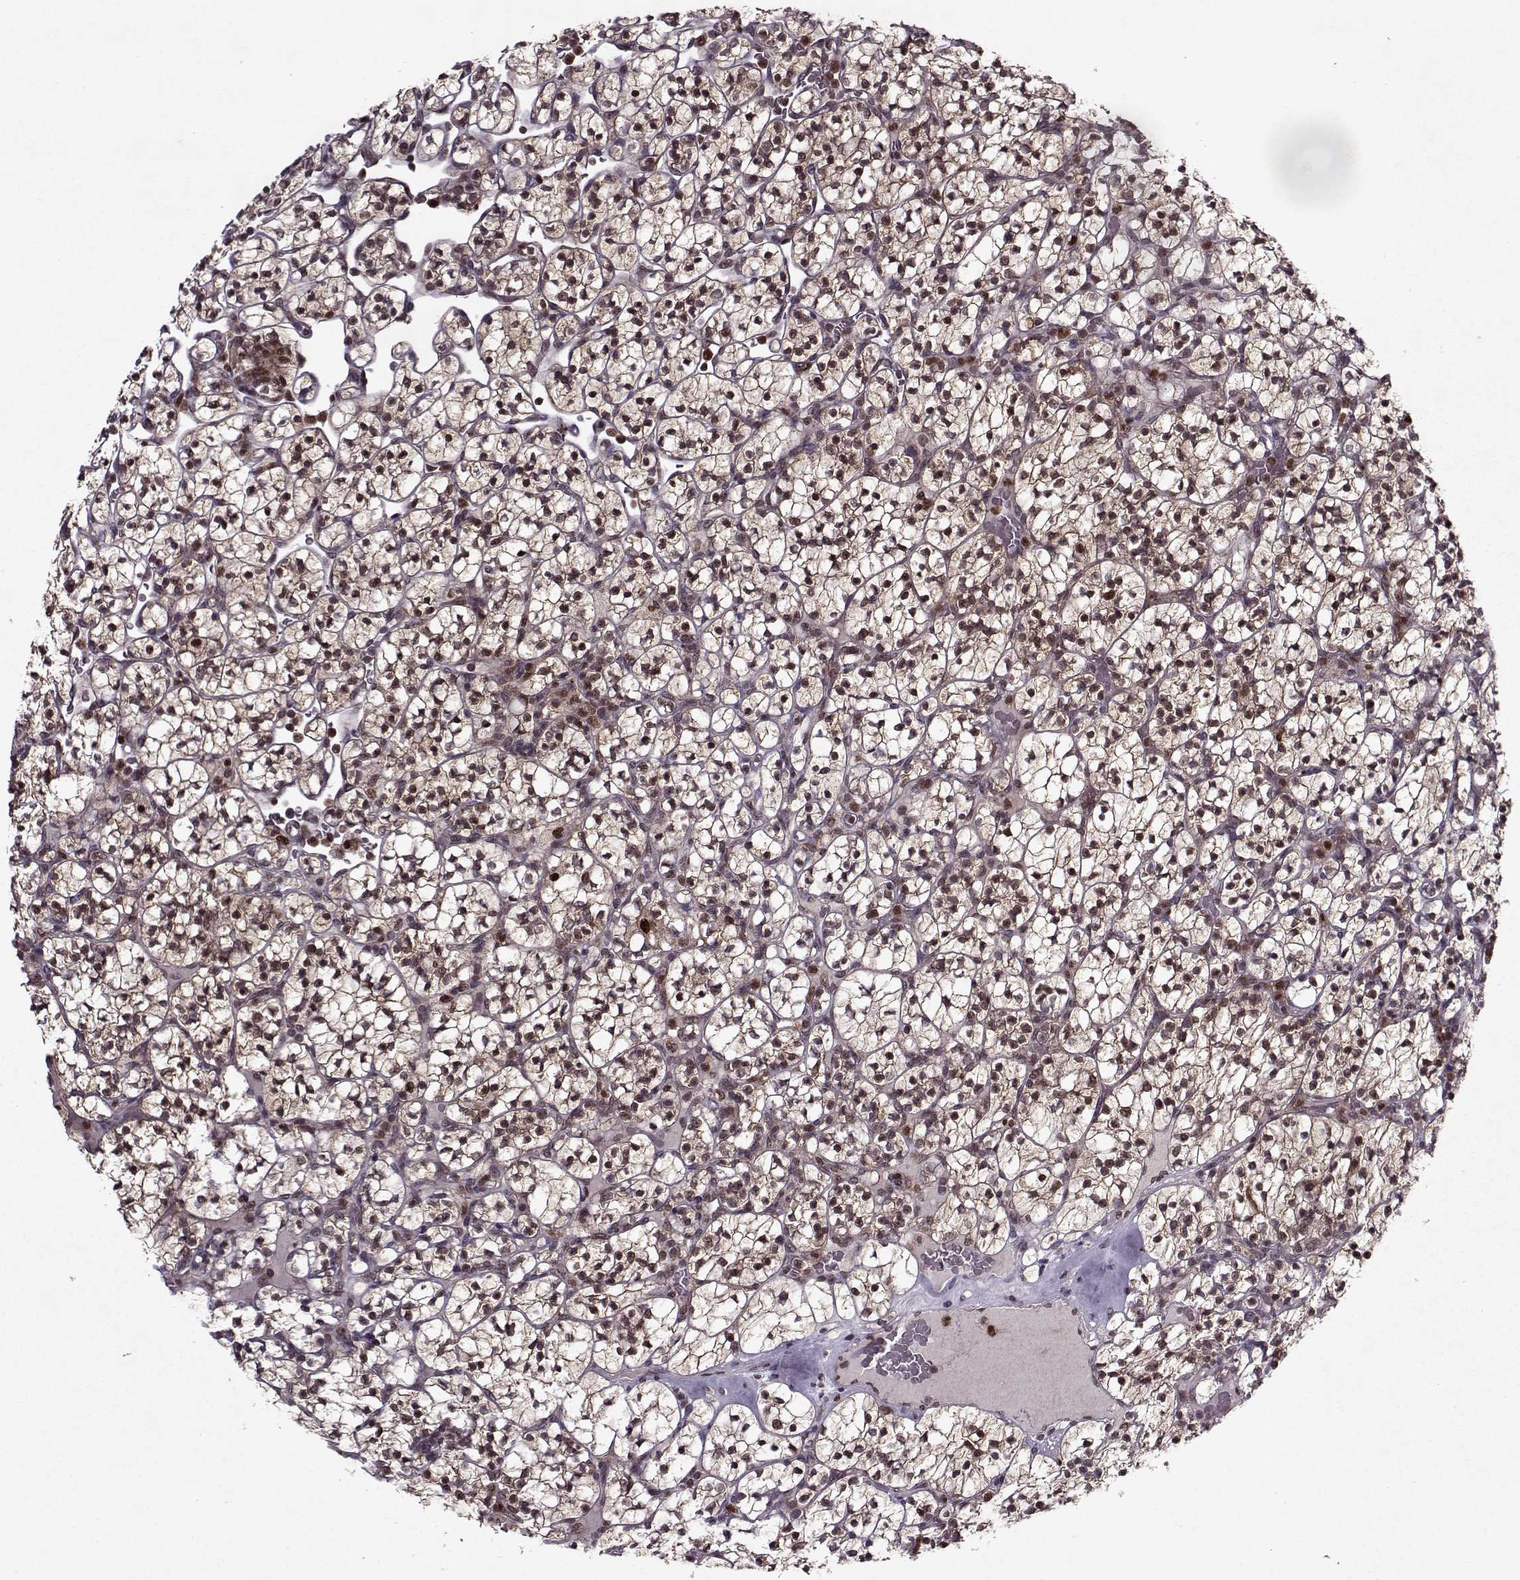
{"staining": {"intensity": "moderate", "quantity": ">75%", "location": "cytoplasmic/membranous,nuclear"}, "tissue": "renal cancer", "cell_type": "Tumor cells", "image_type": "cancer", "snomed": [{"axis": "morphology", "description": "Adenocarcinoma, NOS"}, {"axis": "topography", "description": "Kidney"}], "caption": "High-magnification brightfield microscopy of adenocarcinoma (renal) stained with DAB (3,3'-diaminobenzidine) (brown) and counterstained with hematoxylin (blue). tumor cells exhibit moderate cytoplasmic/membranous and nuclear expression is seen in about>75% of cells.", "gene": "PSMA7", "patient": {"sex": "female", "age": 89}}